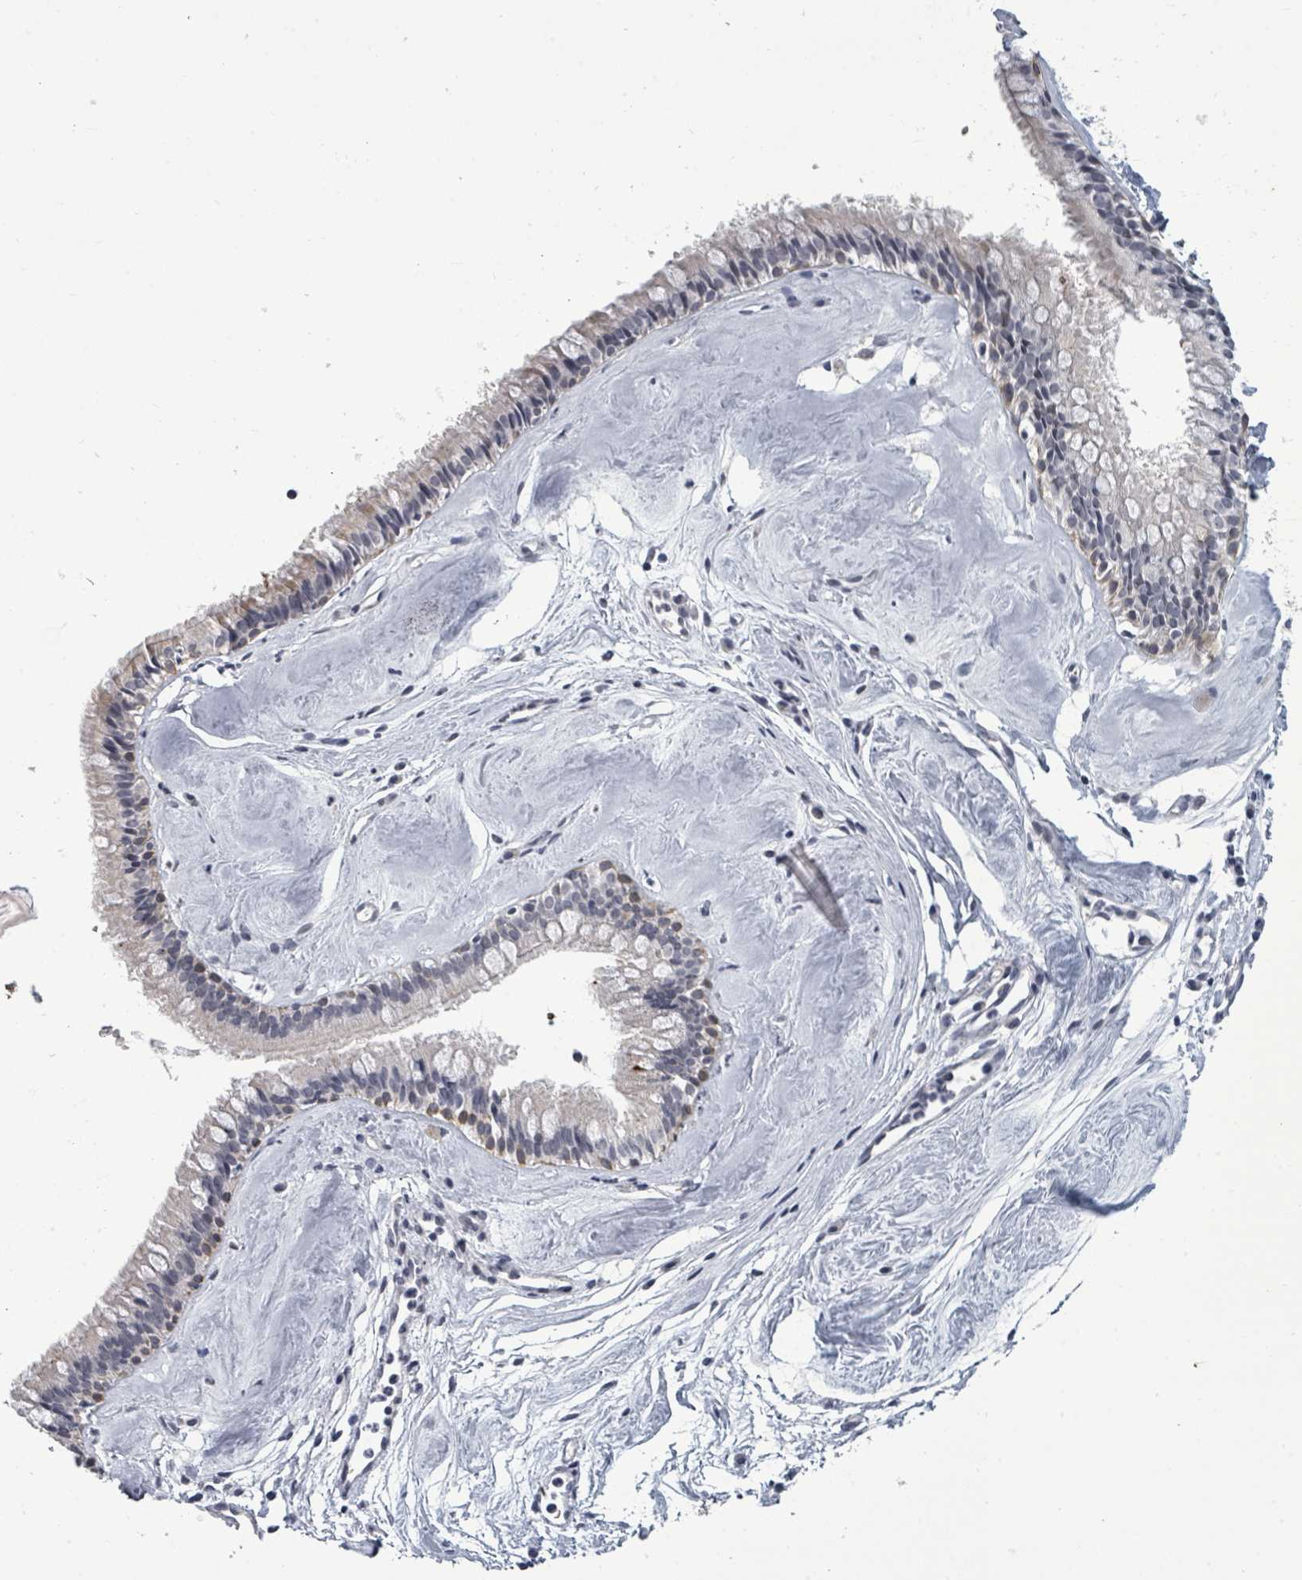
{"staining": {"intensity": "weak", "quantity": "25%-75%", "location": "cytoplasmic/membranous"}, "tissue": "nasopharynx", "cell_type": "Respiratory epithelial cells", "image_type": "normal", "snomed": [{"axis": "morphology", "description": "Normal tissue, NOS"}, {"axis": "topography", "description": "Nasopharynx"}], "caption": "The photomicrograph demonstrates staining of unremarkable nasopharynx, revealing weak cytoplasmic/membranous protein positivity (brown color) within respiratory epithelial cells. The protein of interest is stained brown, and the nuclei are stained in blue (DAB (3,3'-diaminobenzidine) IHC with brightfield microscopy, high magnification).", "gene": "PTPN20", "patient": {"sex": "male", "age": 65}}